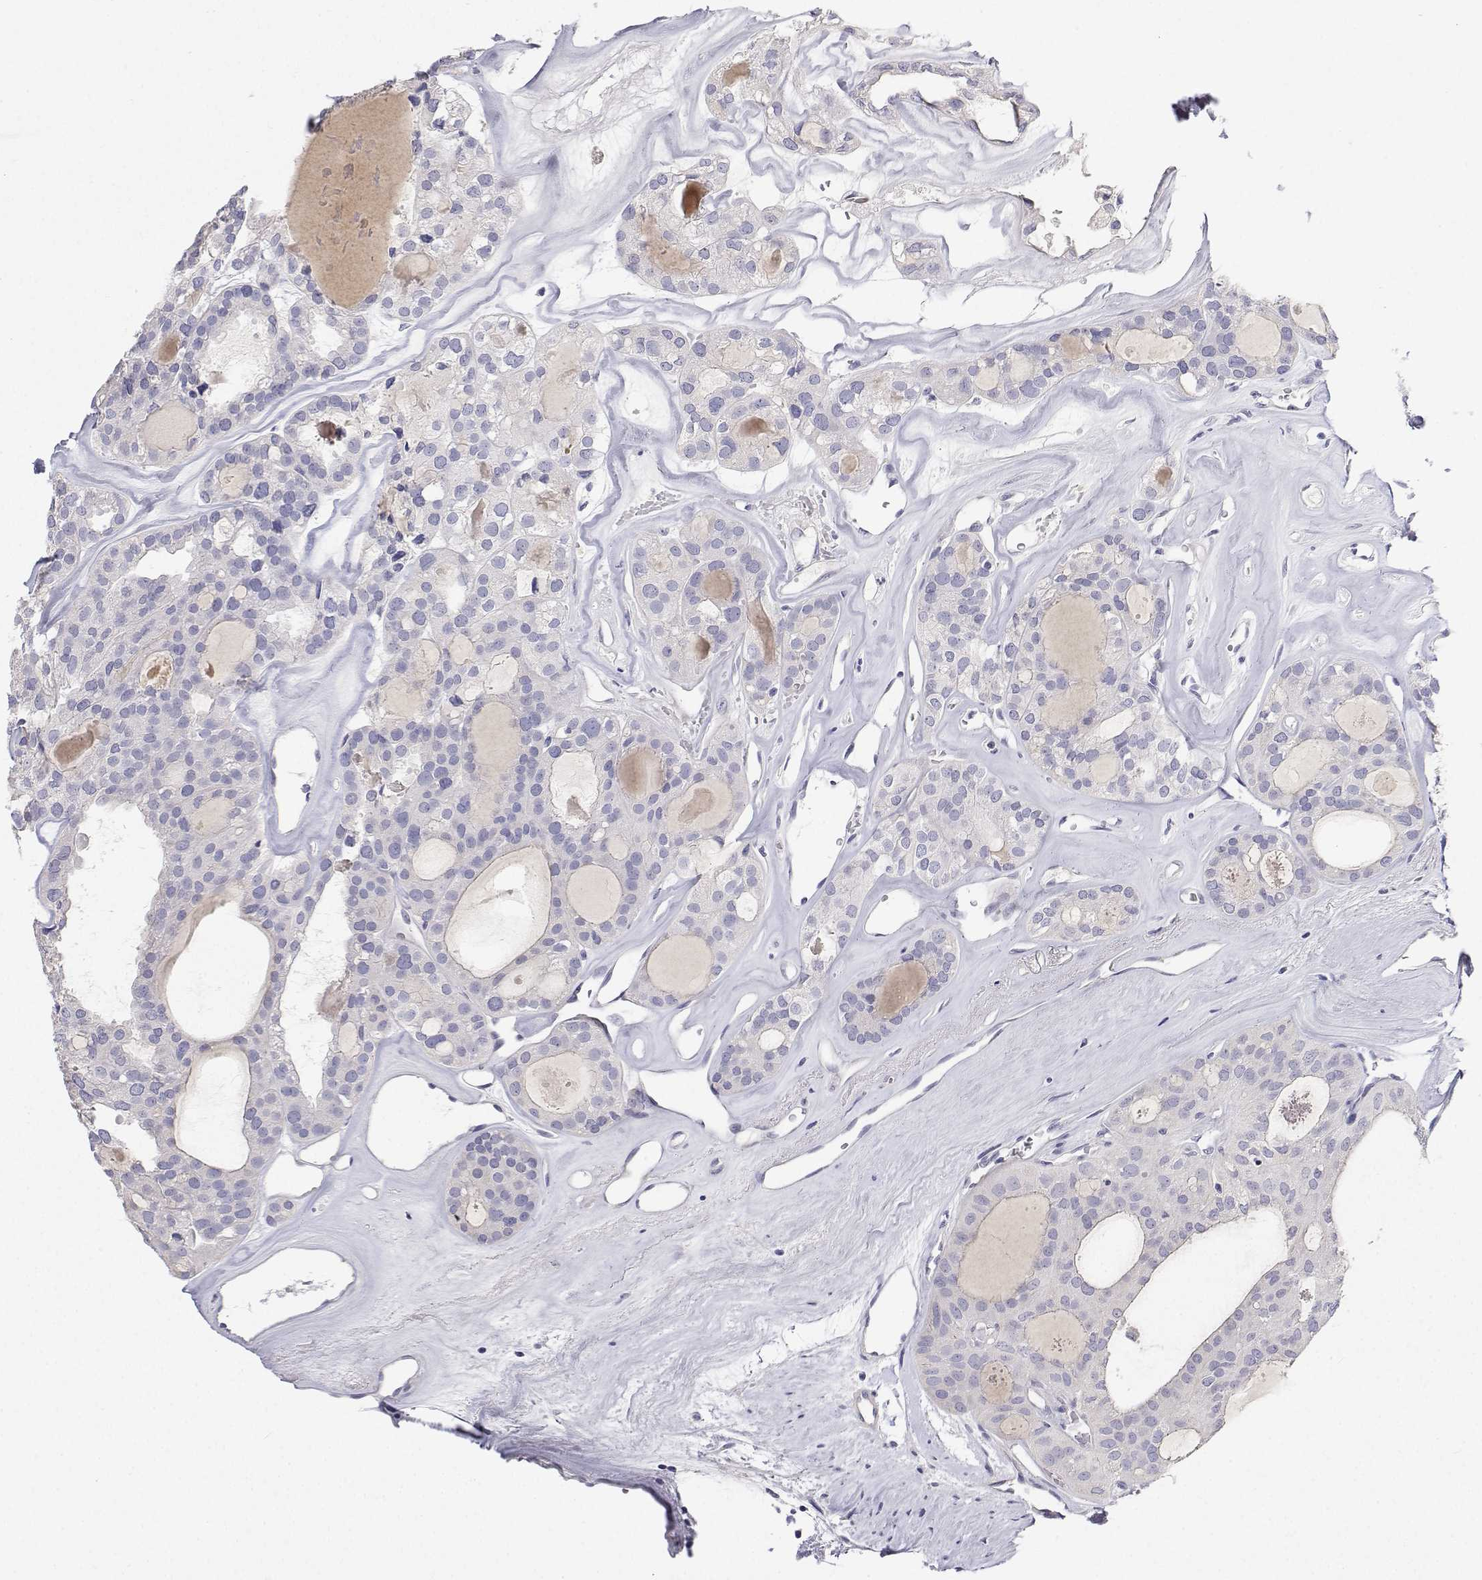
{"staining": {"intensity": "negative", "quantity": "none", "location": "none"}, "tissue": "thyroid cancer", "cell_type": "Tumor cells", "image_type": "cancer", "snomed": [{"axis": "morphology", "description": "Follicular adenoma carcinoma, NOS"}, {"axis": "topography", "description": "Thyroid gland"}], "caption": "A photomicrograph of human follicular adenoma carcinoma (thyroid) is negative for staining in tumor cells.", "gene": "ANKRD65", "patient": {"sex": "male", "age": 75}}